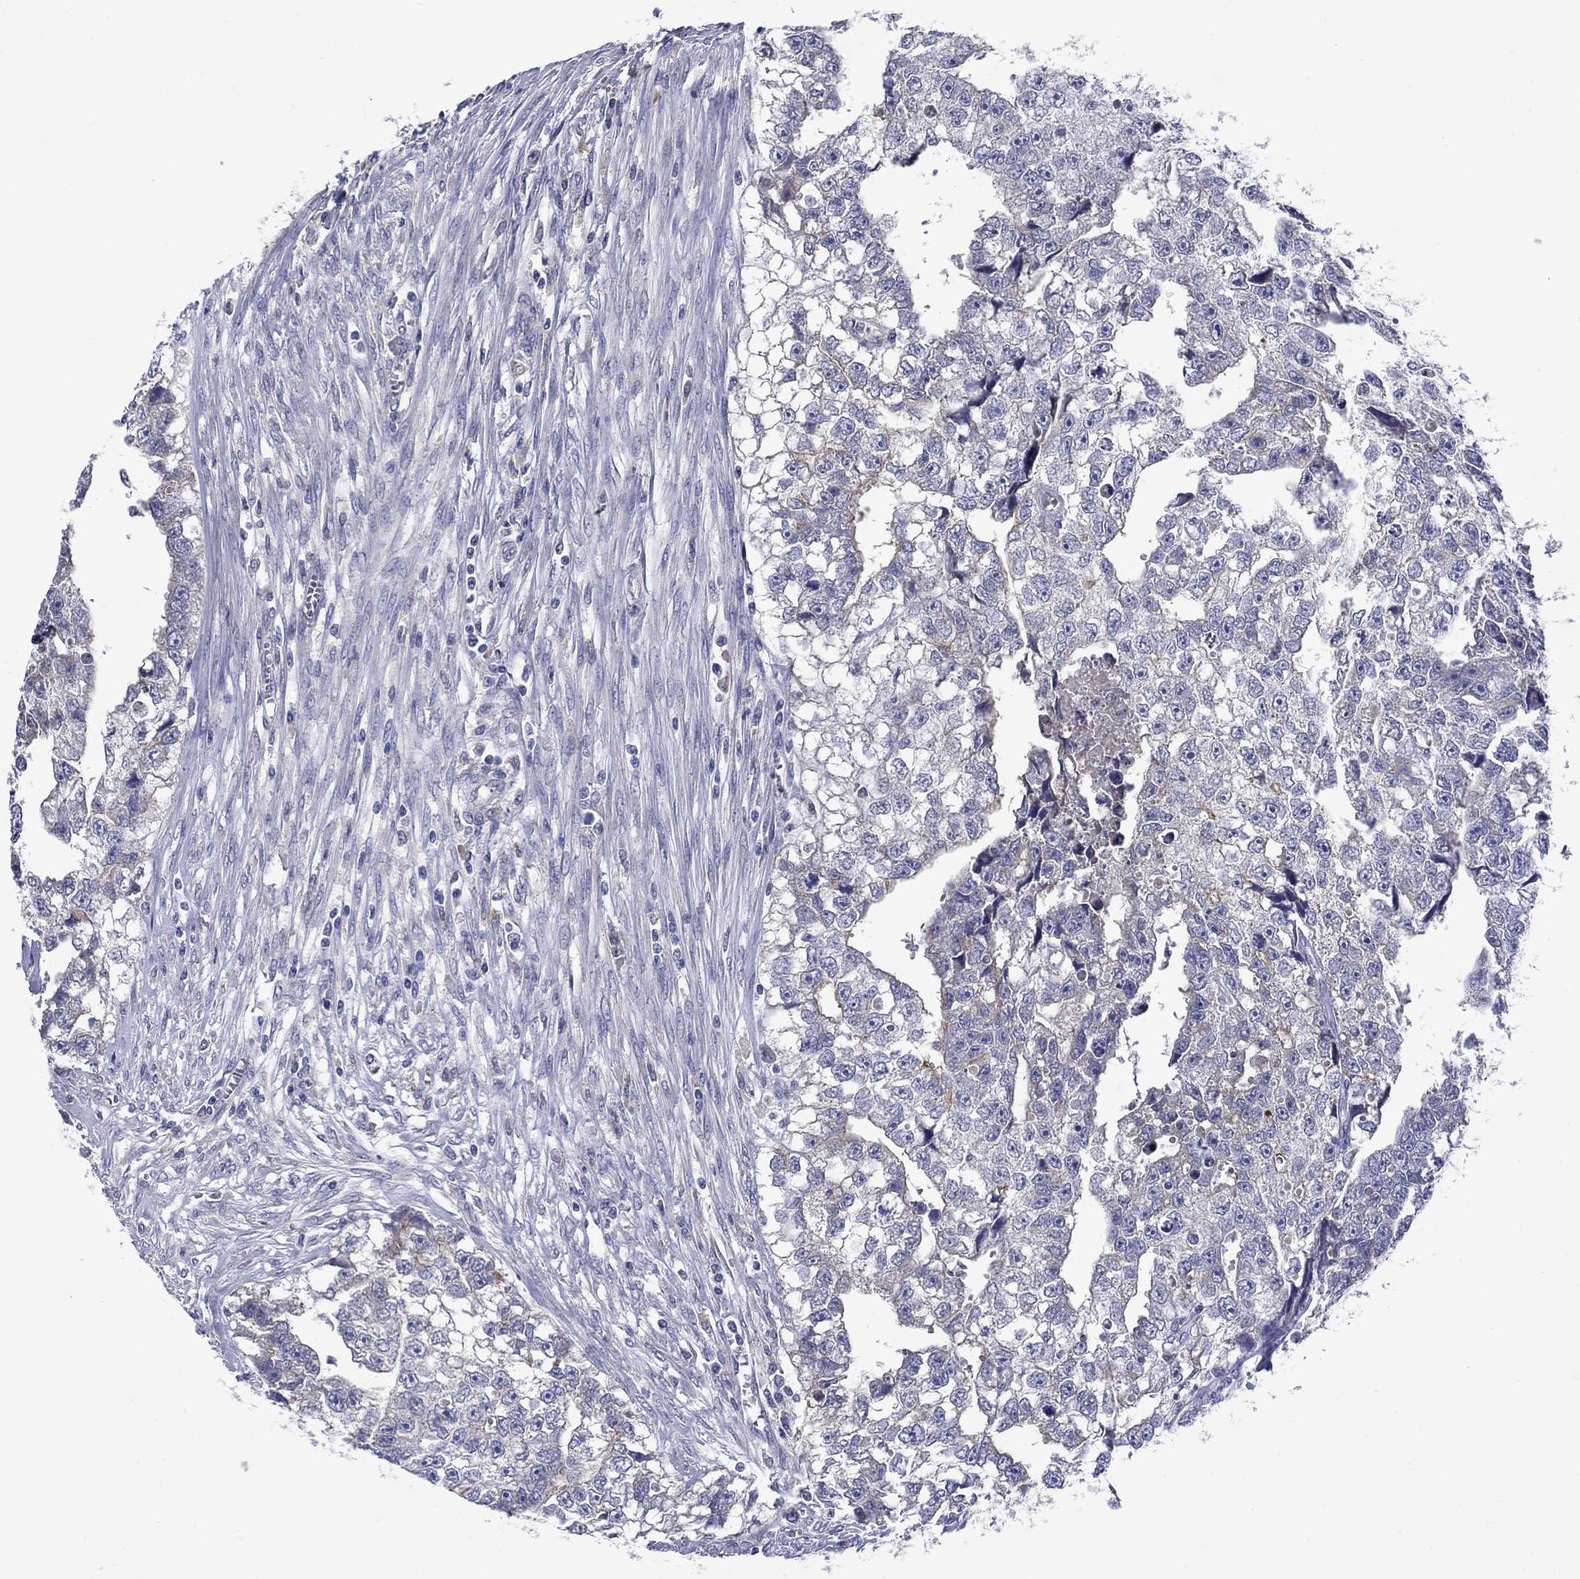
{"staining": {"intensity": "negative", "quantity": "none", "location": "none"}, "tissue": "testis cancer", "cell_type": "Tumor cells", "image_type": "cancer", "snomed": [{"axis": "morphology", "description": "Carcinoma, Embryonal, NOS"}, {"axis": "morphology", "description": "Teratoma, malignant, NOS"}, {"axis": "topography", "description": "Testis"}], "caption": "An IHC micrograph of testis embryonal carcinoma is shown. There is no staining in tumor cells of testis embryonal carcinoma. Nuclei are stained in blue.", "gene": "SULT2B1", "patient": {"sex": "male", "age": 44}}